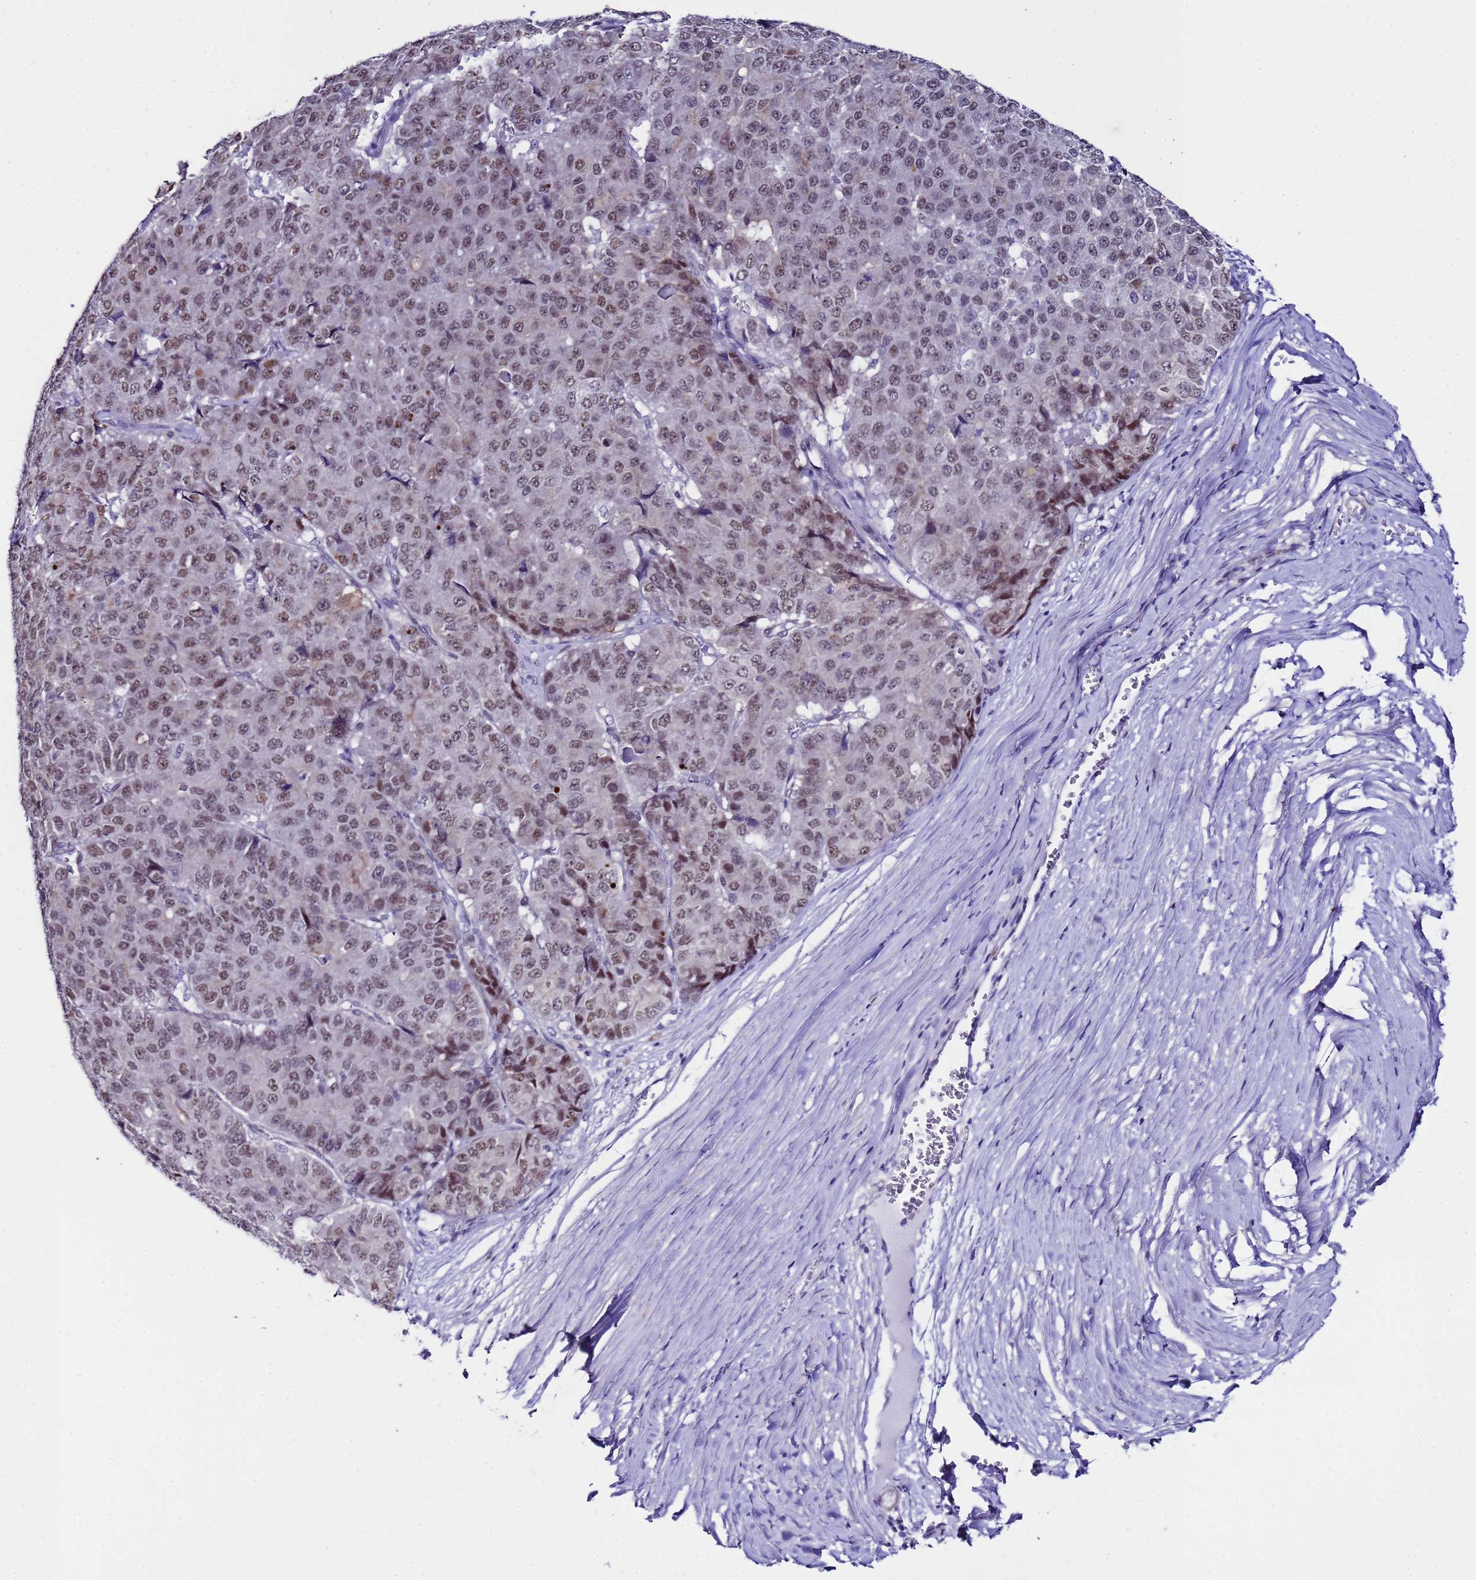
{"staining": {"intensity": "moderate", "quantity": ">75%", "location": "nuclear"}, "tissue": "pancreatic cancer", "cell_type": "Tumor cells", "image_type": "cancer", "snomed": [{"axis": "morphology", "description": "Adenocarcinoma, NOS"}, {"axis": "topography", "description": "Pancreas"}], "caption": "Pancreatic cancer (adenocarcinoma) tissue shows moderate nuclear expression in about >75% of tumor cells, visualized by immunohistochemistry.", "gene": "BCL7A", "patient": {"sex": "male", "age": 50}}